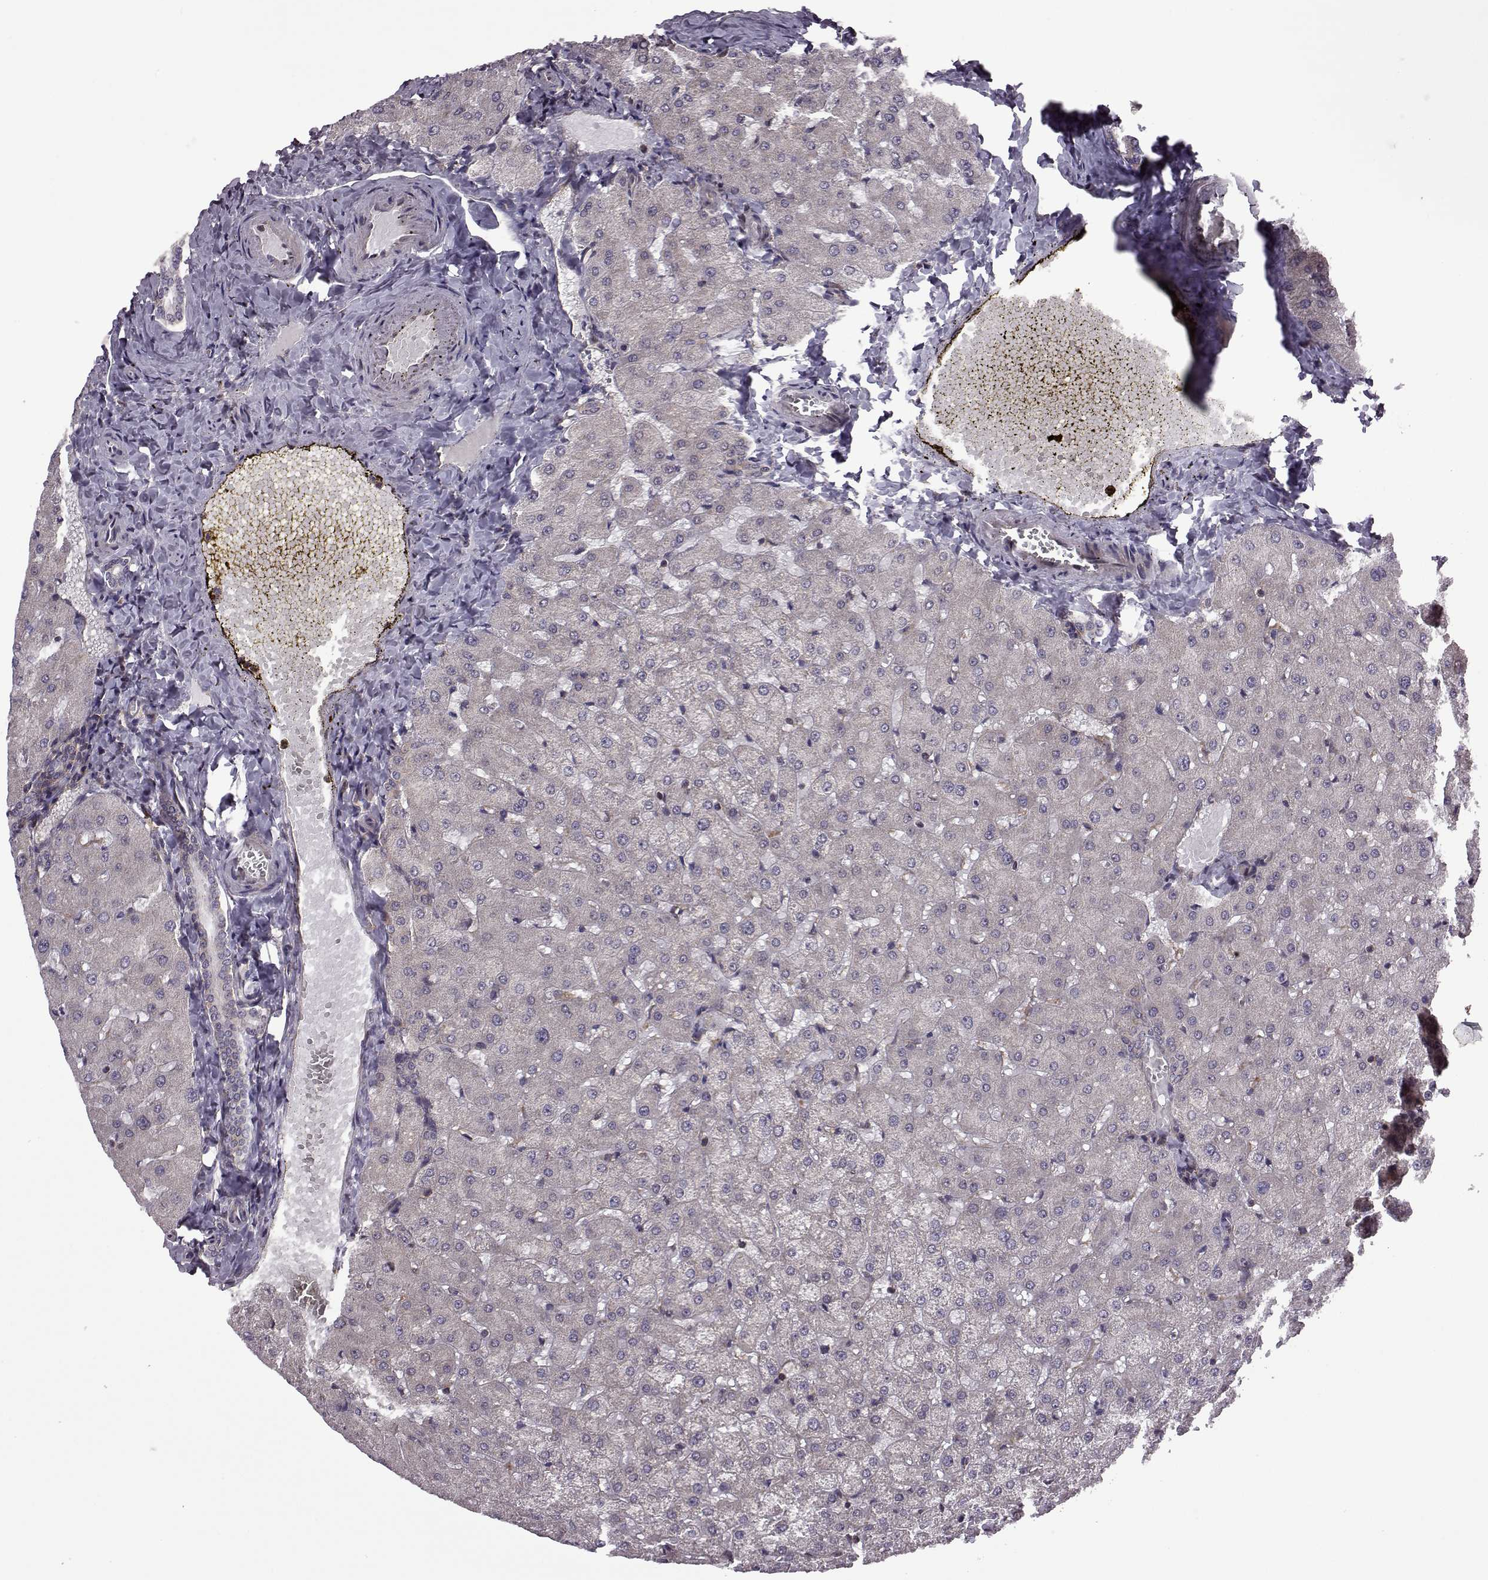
{"staining": {"intensity": "negative", "quantity": "none", "location": "none"}, "tissue": "liver", "cell_type": "Cholangiocytes", "image_type": "normal", "snomed": [{"axis": "morphology", "description": "Normal tissue, NOS"}, {"axis": "topography", "description": "Liver"}], "caption": "Cholangiocytes are negative for protein expression in normal human liver. (DAB immunohistochemistry visualized using brightfield microscopy, high magnification).", "gene": "URI1", "patient": {"sex": "female", "age": 50}}